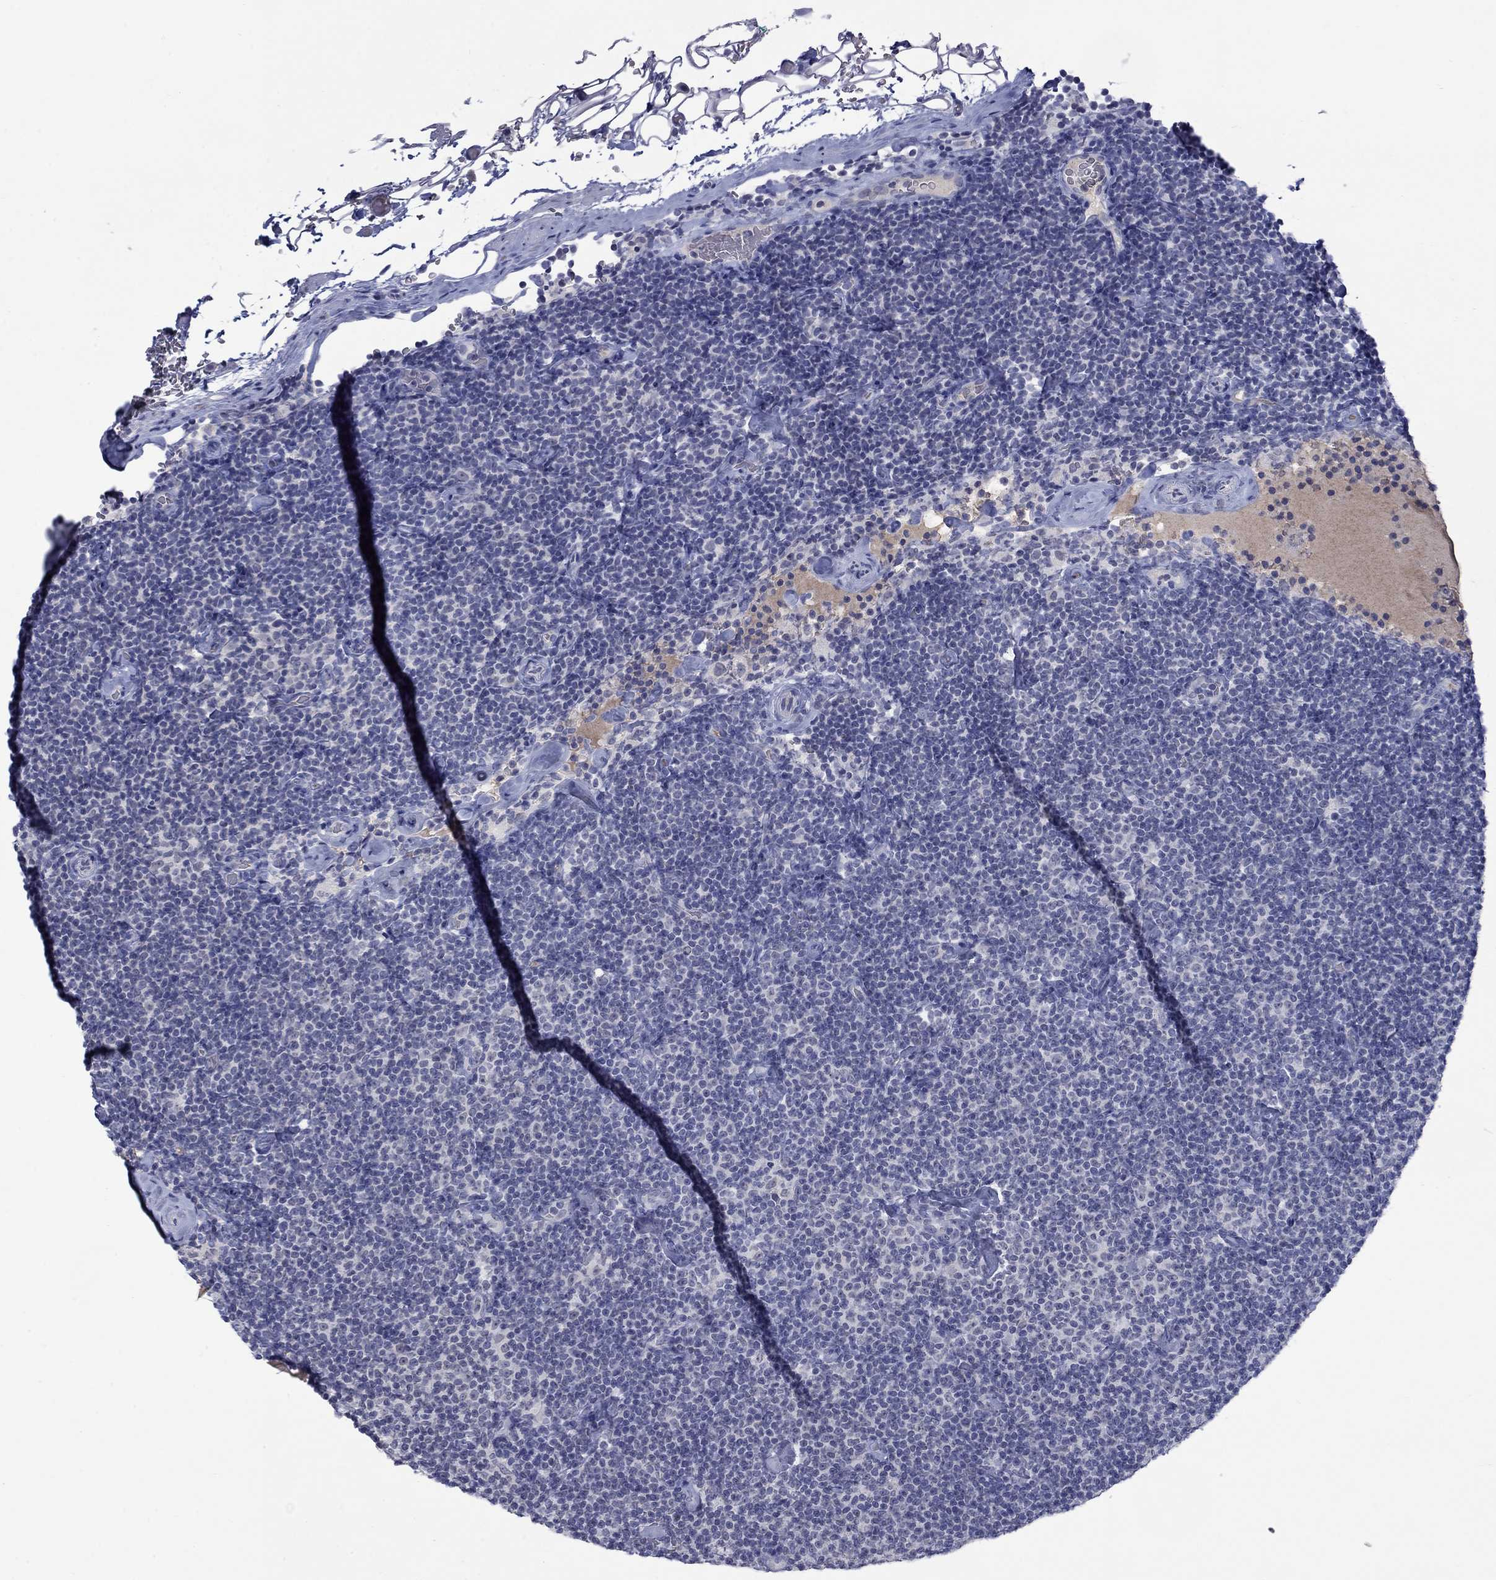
{"staining": {"intensity": "negative", "quantity": "none", "location": "none"}, "tissue": "lymphoma", "cell_type": "Tumor cells", "image_type": "cancer", "snomed": [{"axis": "morphology", "description": "Malignant lymphoma, non-Hodgkin's type, Low grade"}, {"axis": "topography", "description": "Lymph node"}], "caption": "A histopathology image of lymphoma stained for a protein reveals no brown staining in tumor cells.", "gene": "NSMF", "patient": {"sex": "male", "age": 81}}